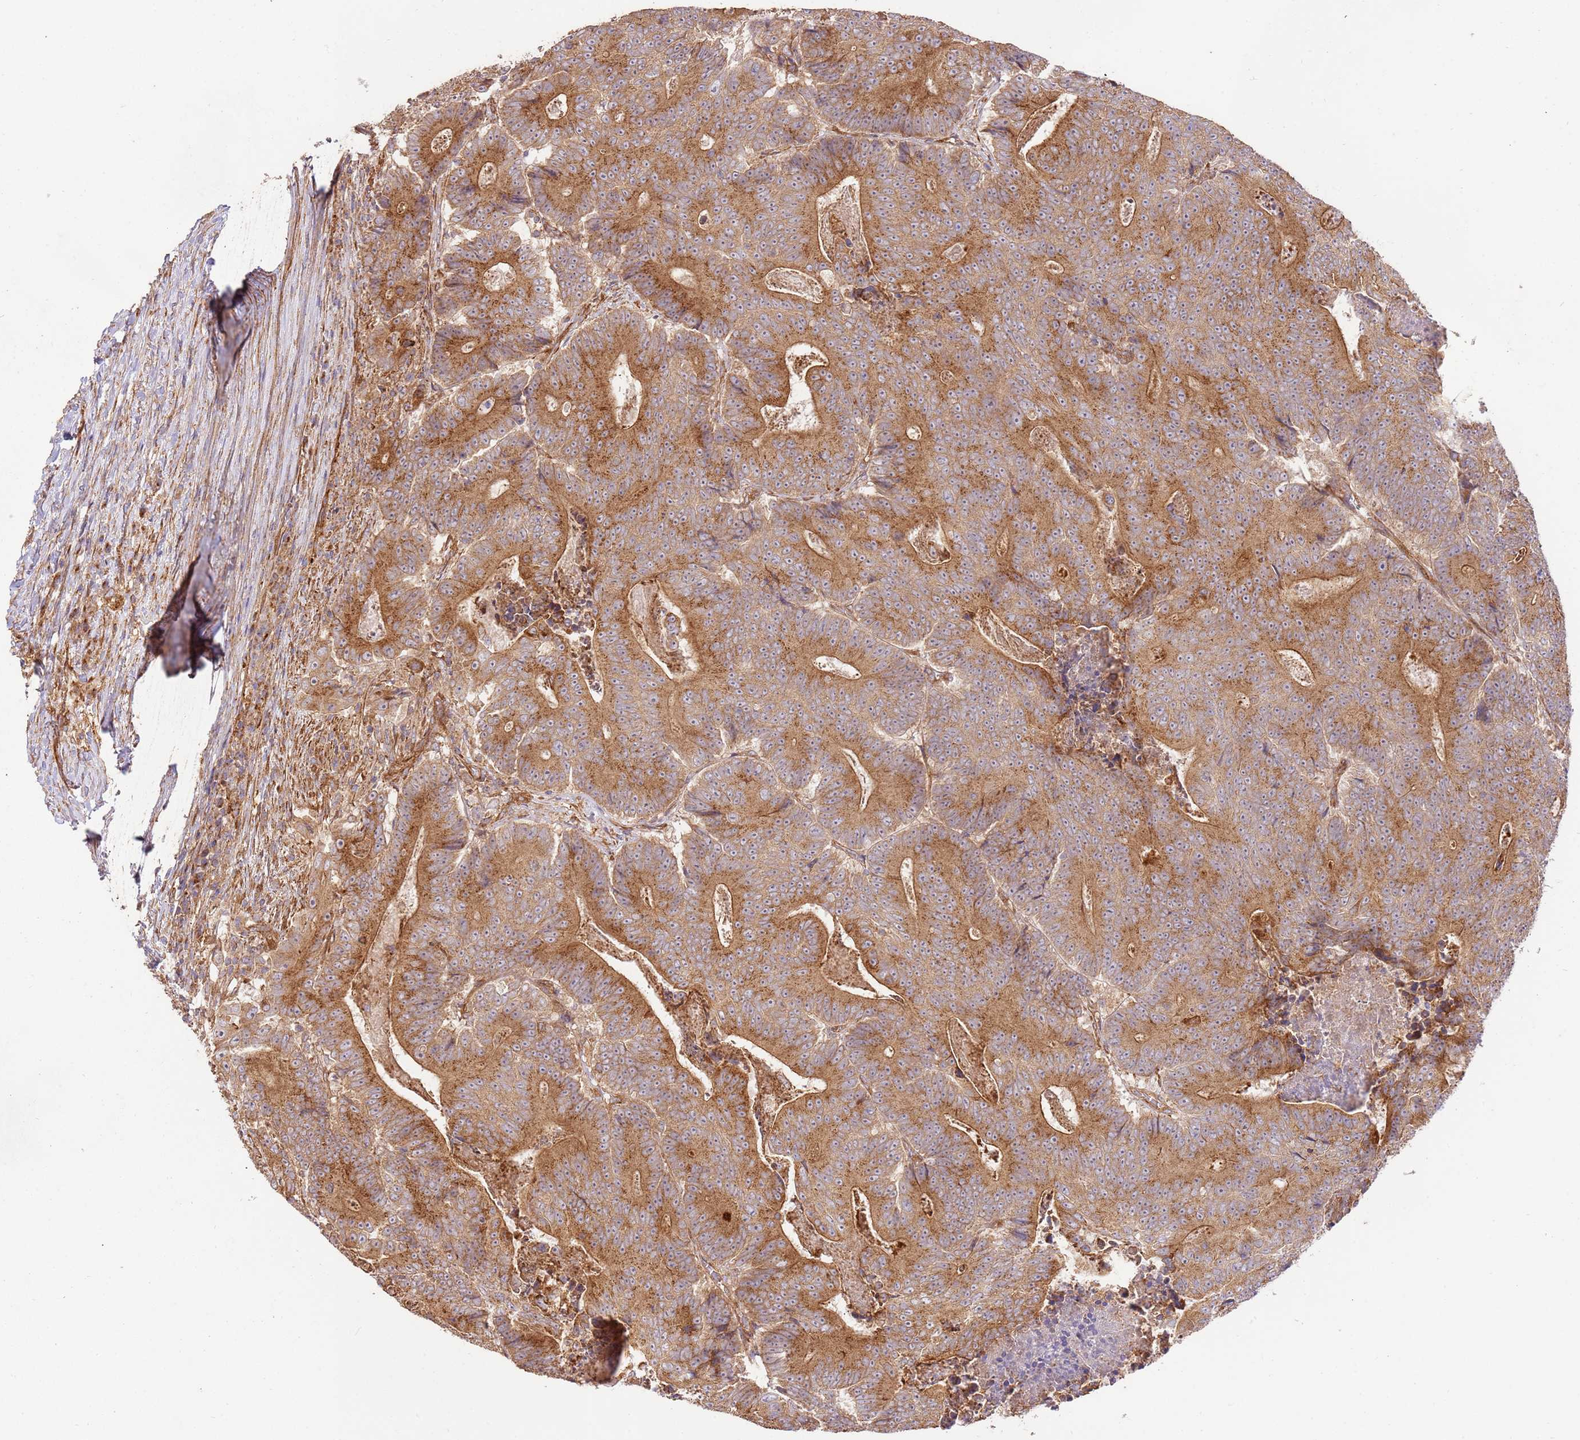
{"staining": {"intensity": "moderate", "quantity": ">75%", "location": "cytoplasmic/membranous"}, "tissue": "colorectal cancer", "cell_type": "Tumor cells", "image_type": "cancer", "snomed": [{"axis": "morphology", "description": "Adenocarcinoma, NOS"}, {"axis": "topography", "description": "Colon"}], "caption": "Tumor cells reveal moderate cytoplasmic/membranous positivity in about >75% of cells in colorectal cancer (adenocarcinoma). (DAB = brown stain, brightfield microscopy at high magnification).", "gene": "ZBTB39", "patient": {"sex": "male", "age": 83}}